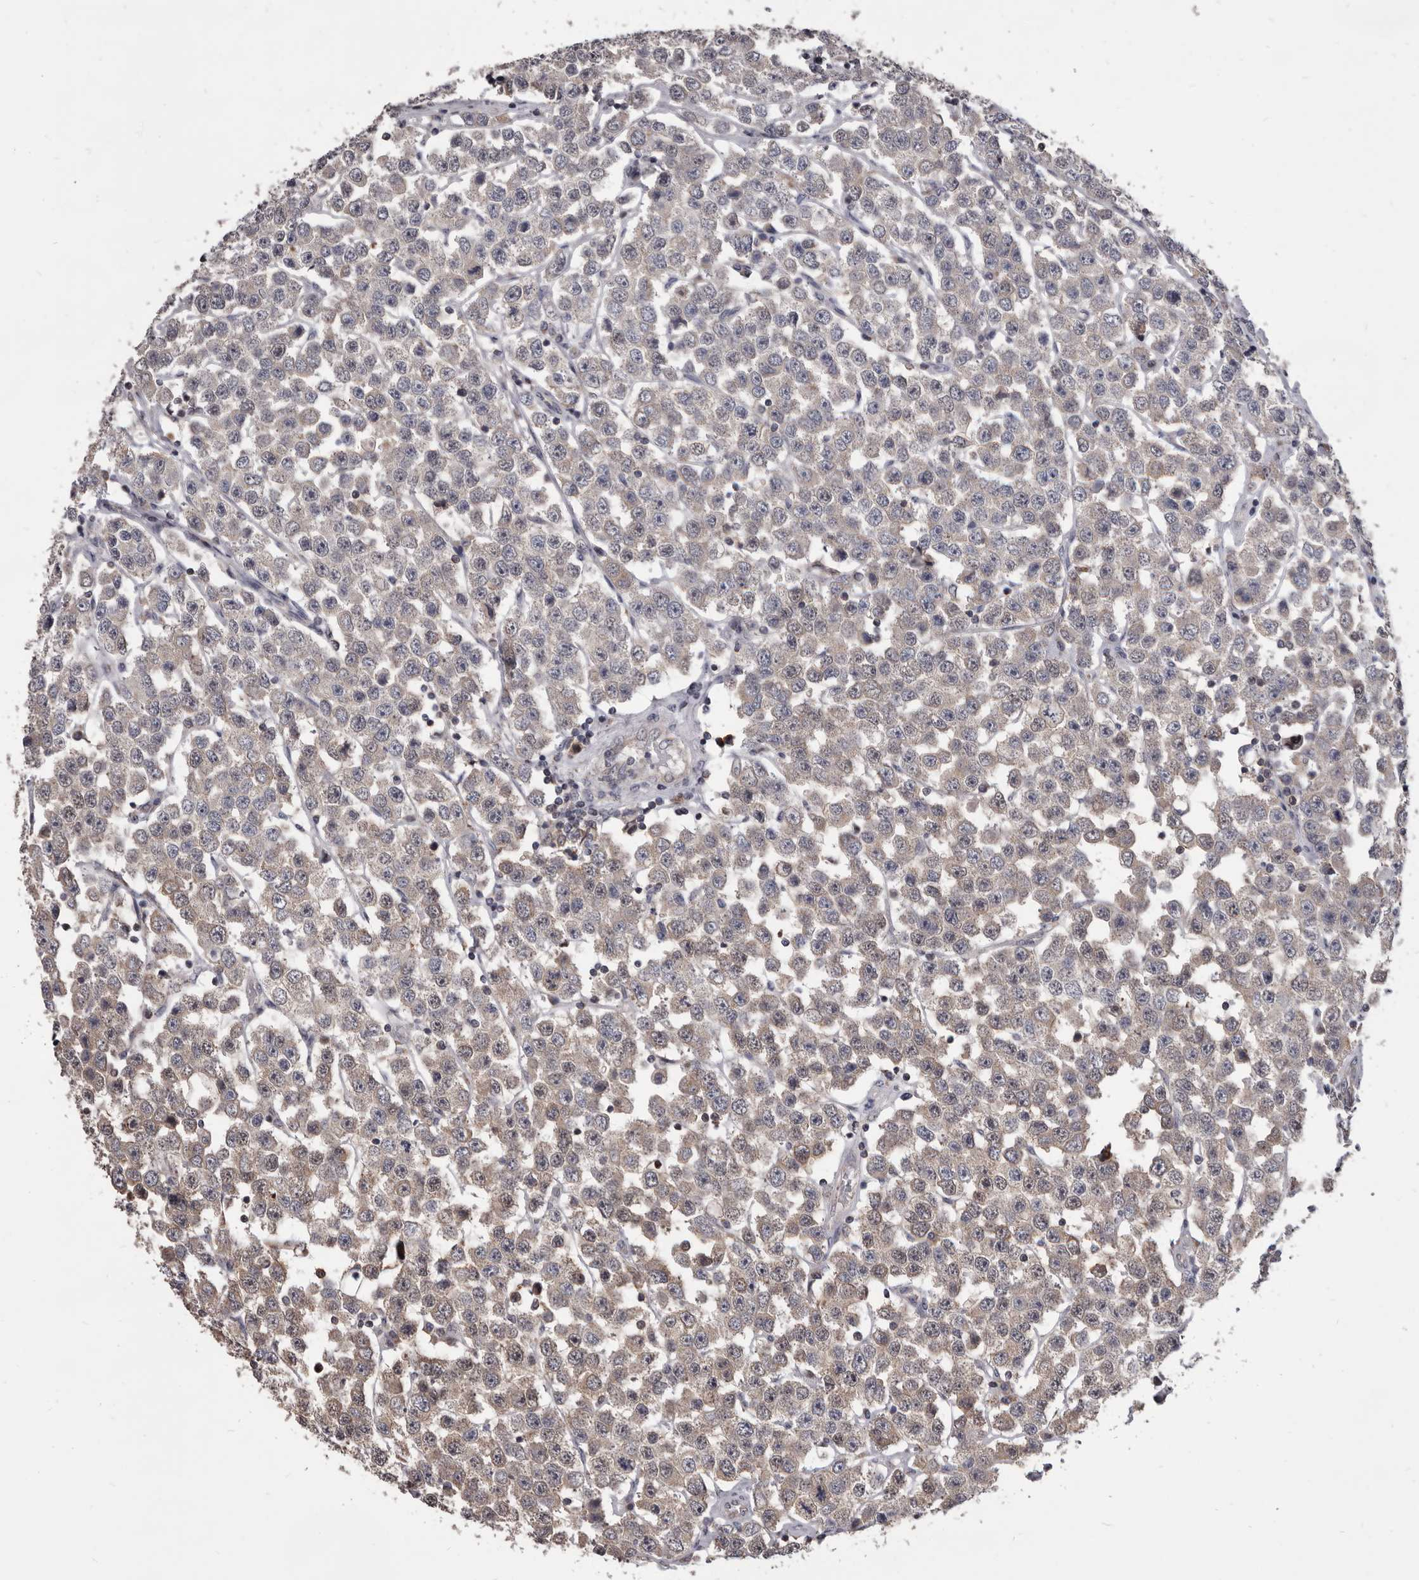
{"staining": {"intensity": "weak", "quantity": "<25%", "location": "cytoplasmic/membranous"}, "tissue": "testis cancer", "cell_type": "Tumor cells", "image_type": "cancer", "snomed": [{"axis": "morphology", "description": "Seminoma, NOS"}, {"axis": "topography", "description": "Testis"}], "caption": "Tumor cells are negative for protein expression in human seminoma (testis).", "gene": "MAP3K14", "patient": {"sex": "male", "age": 28}}